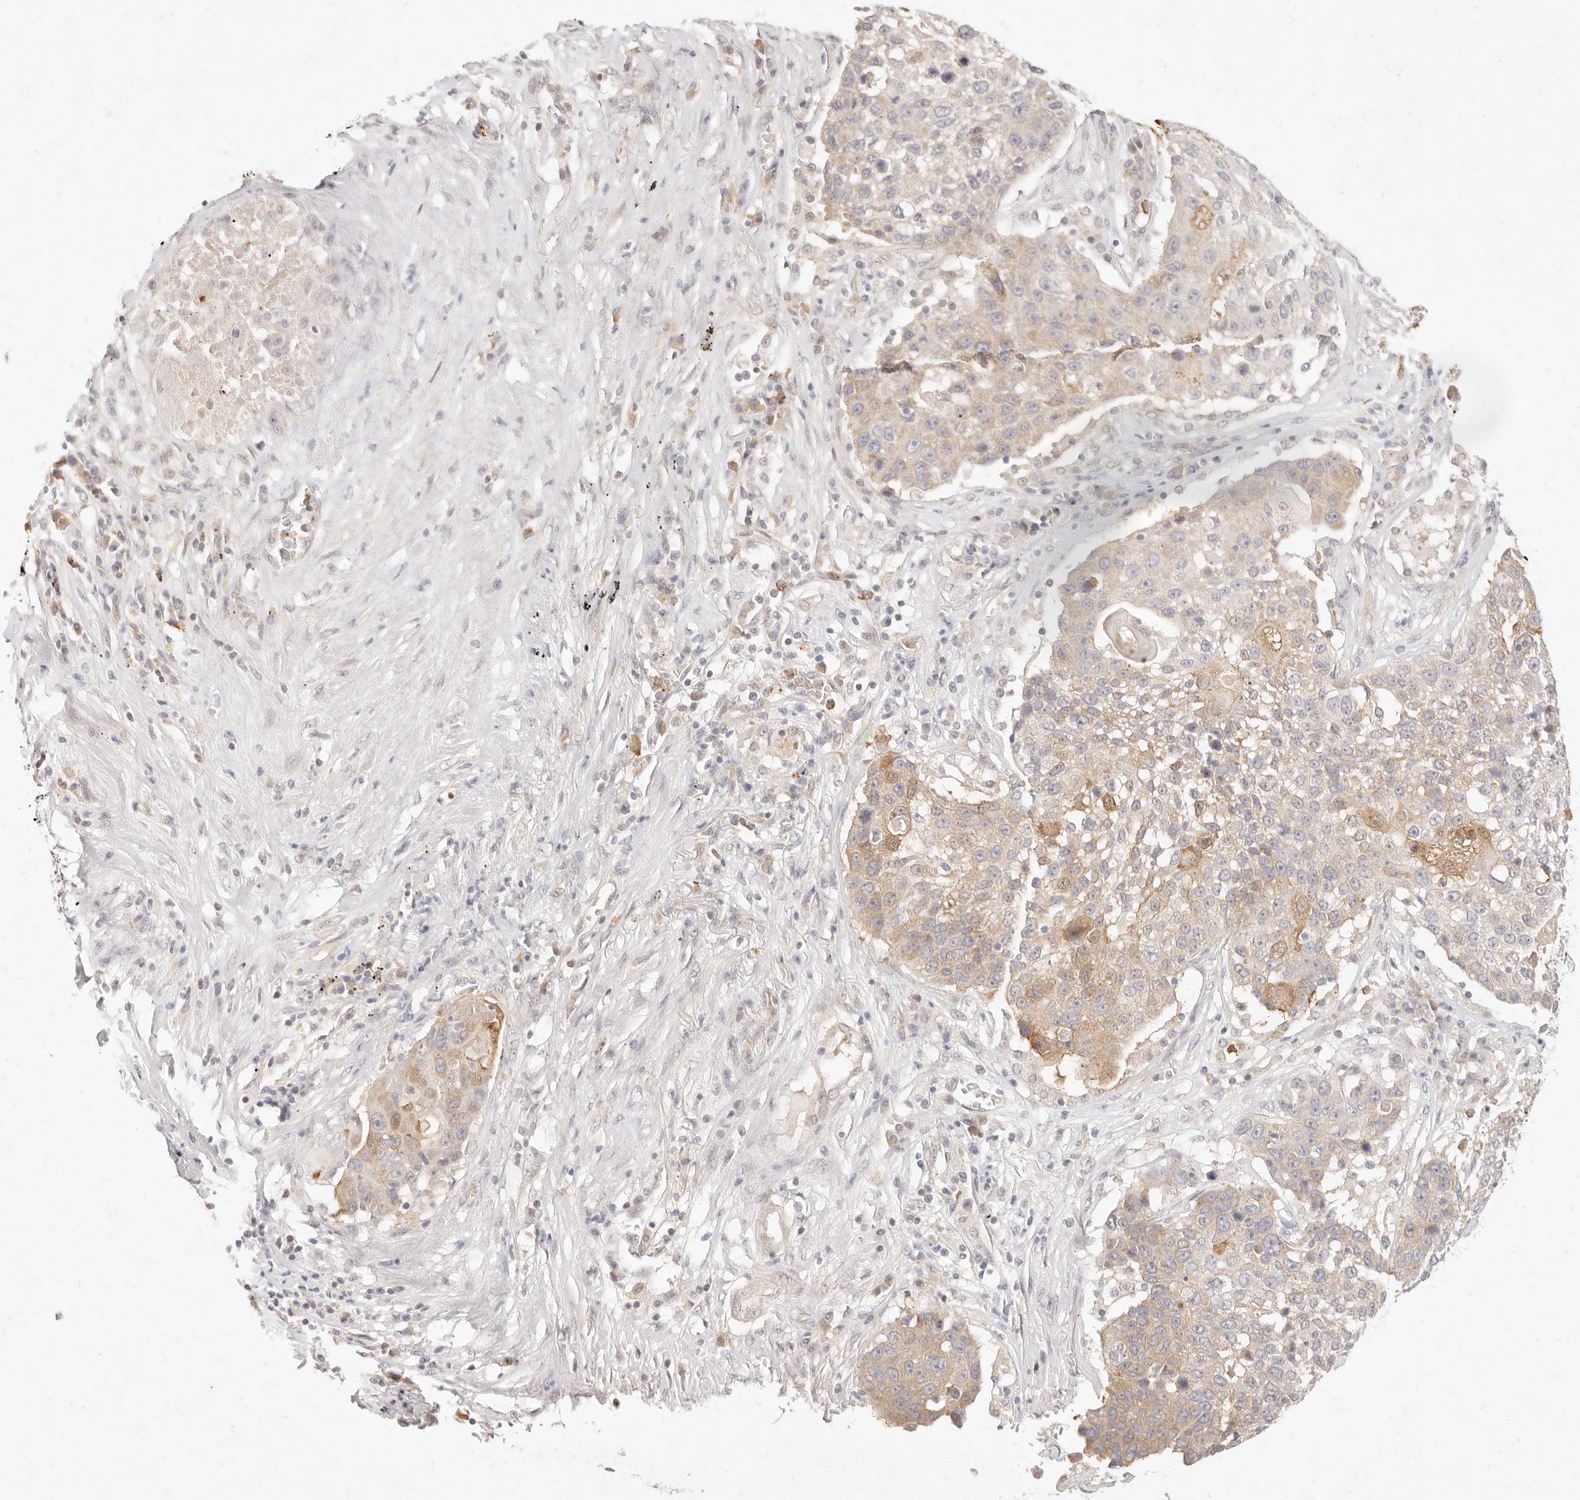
{"staining": {"intensity": "moderate", "quantity": "<25%", "location": "cytoplasmic/membranous"}, "tissue": "lung cancer", "cell_type": "Tumor cells", "image_type": "cancer", "snomed": [{"axis": "morphology", "description": "Squamous cell carcinoma, NOS"}, {"axis": "topography", "description": "Lung"}], "caption": "Squamous cell carcinoma (lung) stained for a protein exhibits moderate cytoplasmic/membranous positivity in tumor cells.", "gene": "ASCL3", "patient": {"sex": "male", "age": 61}}